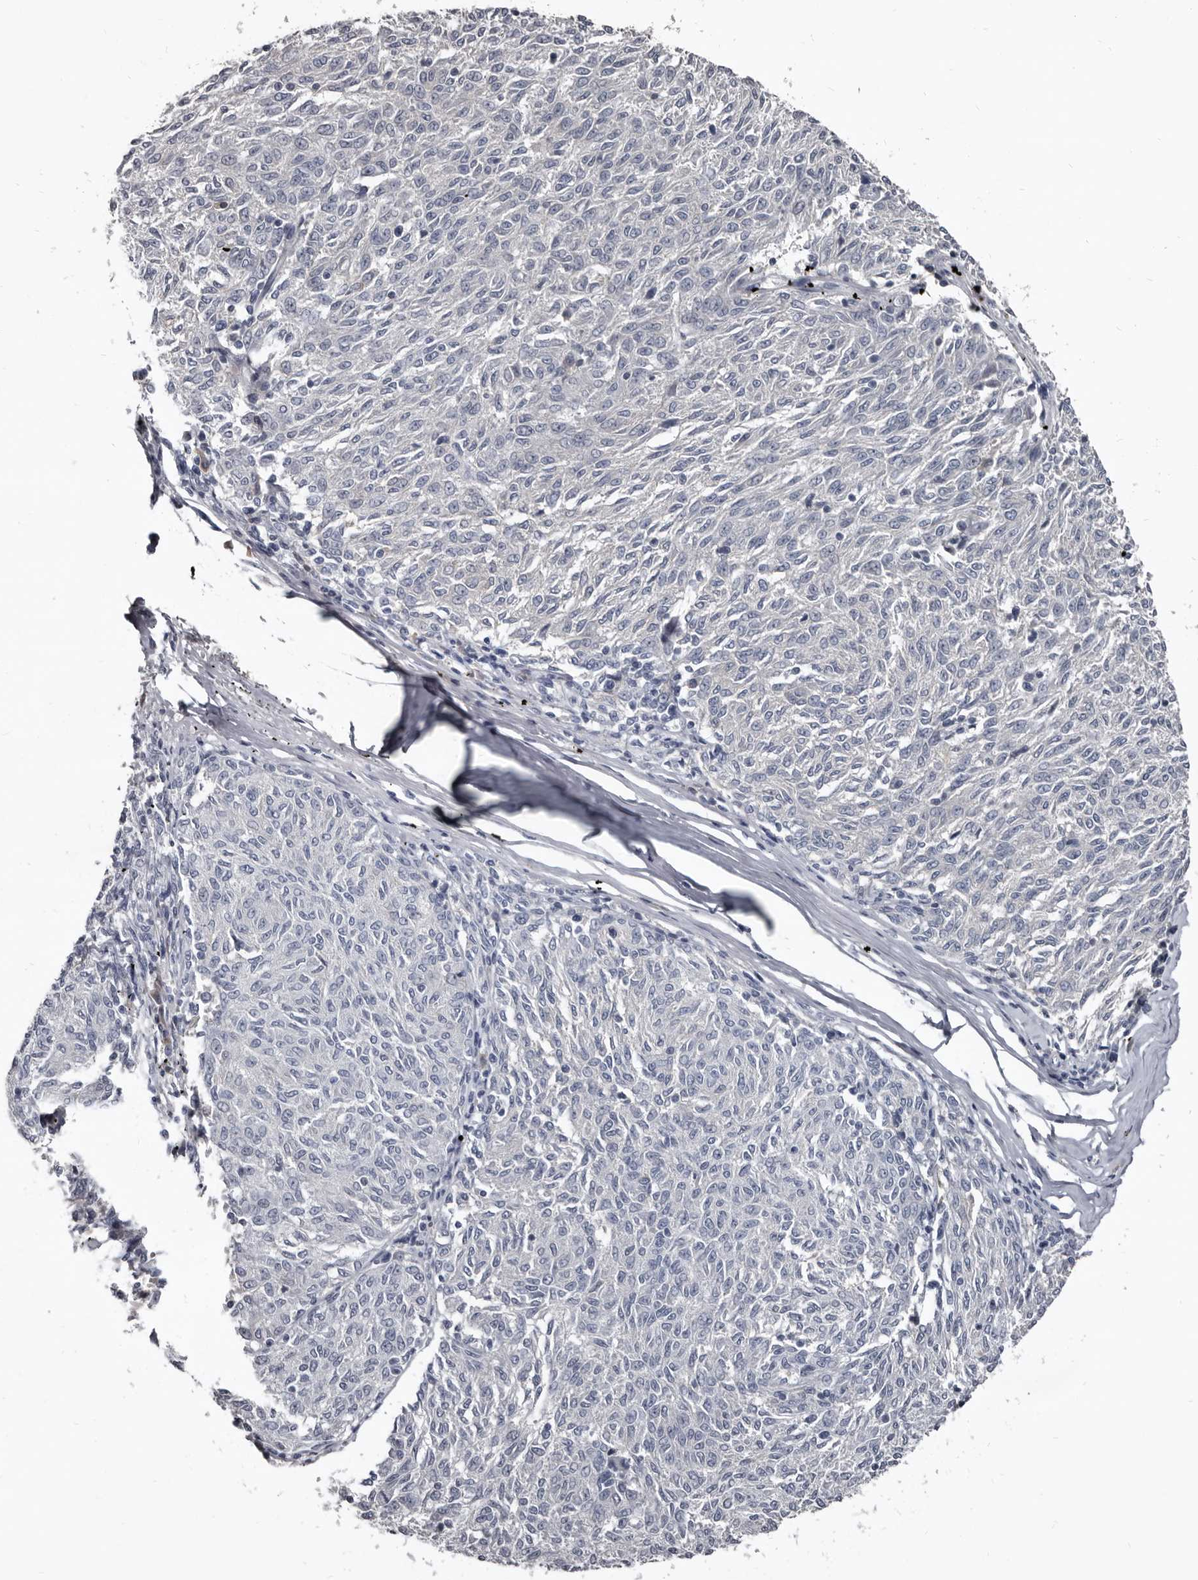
{"staining": {"intensity": "weak", "quantity": "<25%", "location": "cytoplasmic/membranous"}, "tissue": "melanoma", "cell_type": "Tumor cells", "image_type": "cancer", "snomed": [{"axis": "morphology", "description": "Malignant melanoma, NOS"}, {"axis": "topography", "description": "Skin"}], "caption": "Immunohistochemistry micrograph of neoplastic tissue: melanoma stained with DAB (3,3'-diaminobenzidine) displays no significant protein positivity in tumor cells.", "gene": "GREB1", "patient": {"sex": "female", "age": 72}}